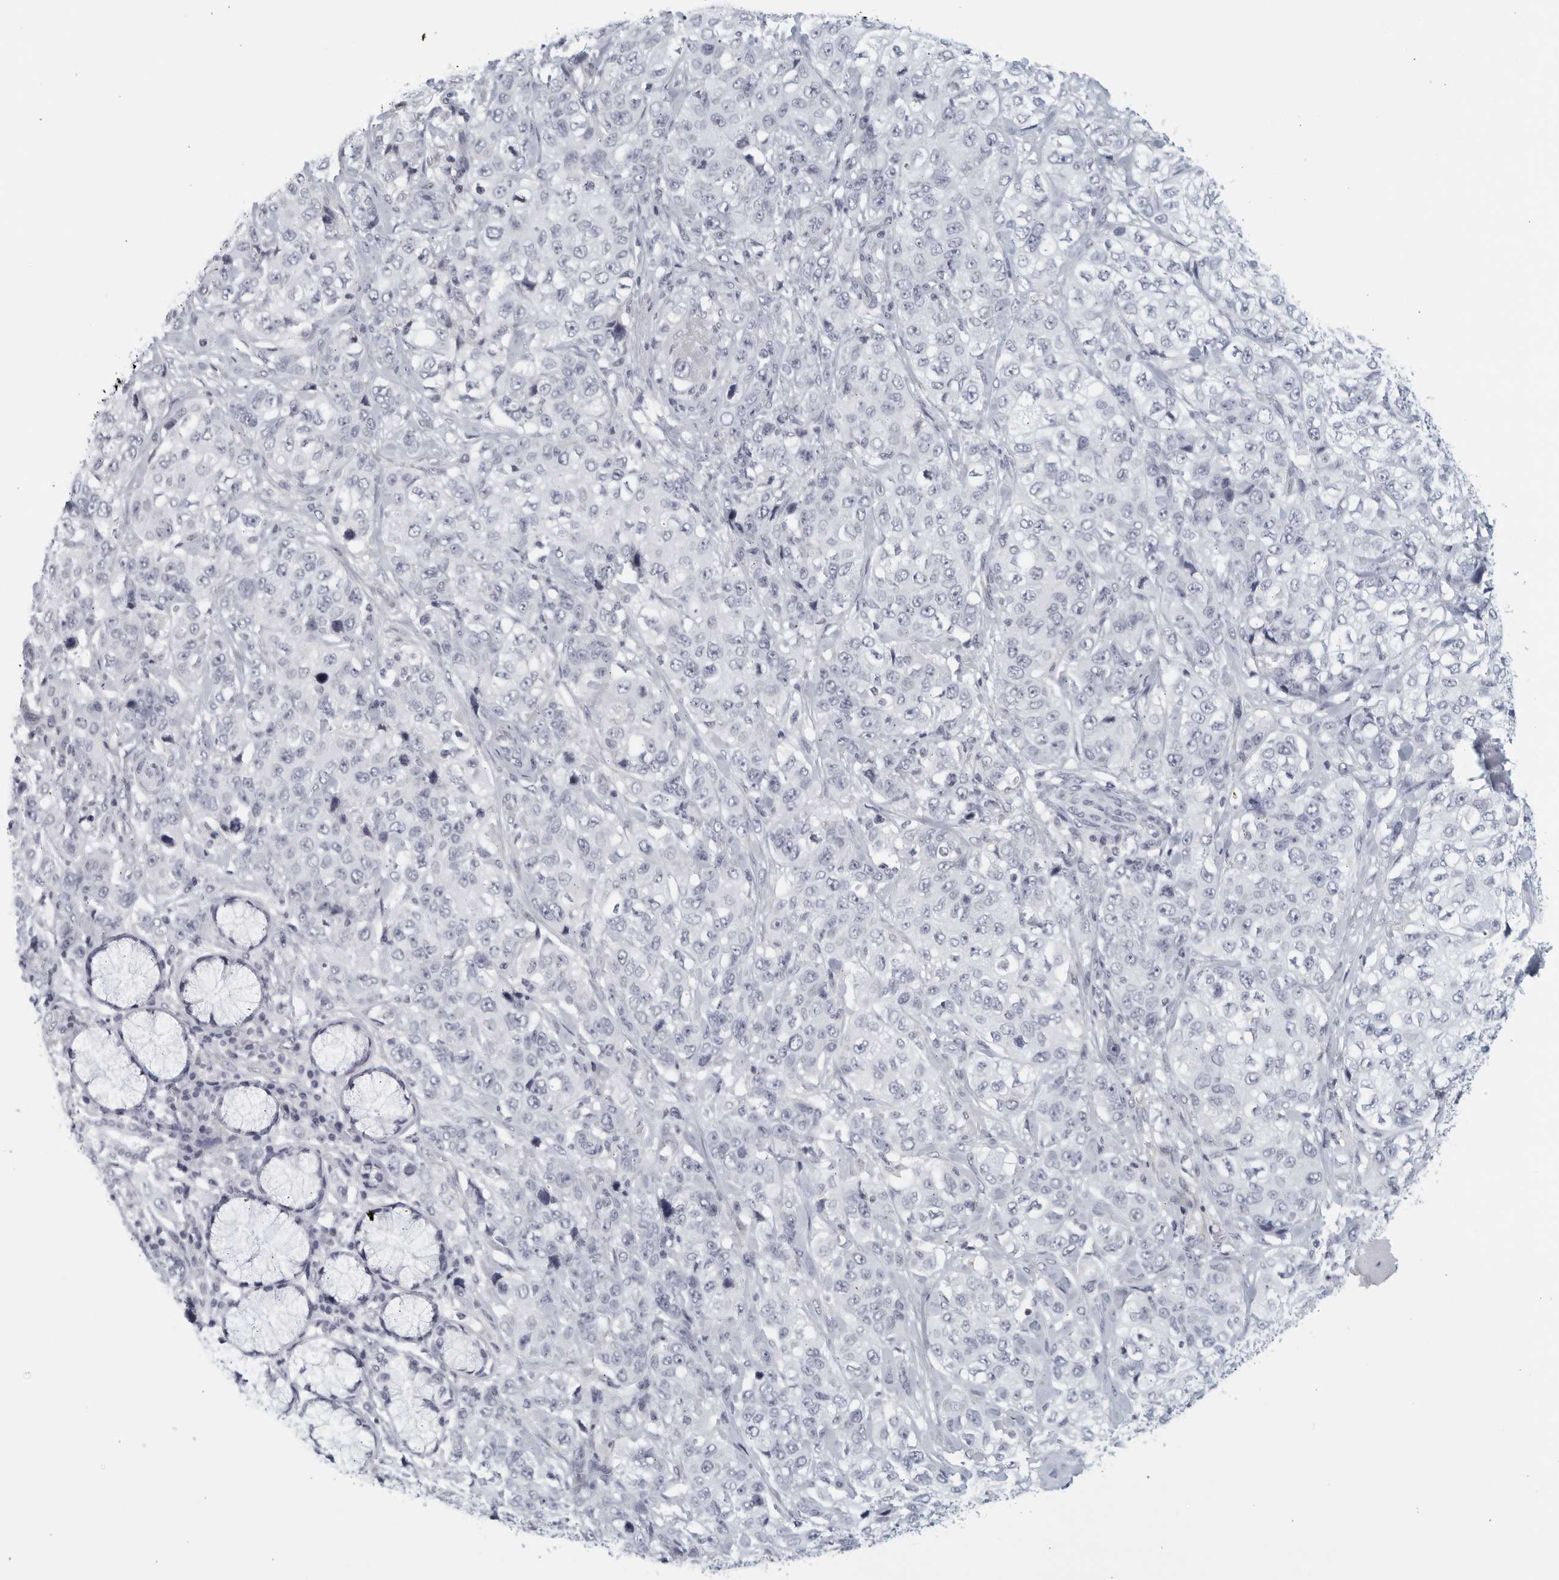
{"staining": {"intensity": "negative", "quantity": "none", "location": "none"}, "tissue": "stomach cancer", "cell_type": "Tumor cells", "image_type": "cancer", "snomed": [{"axis": "morphology", "description": "Adenocarcinoma, NOS"}, {"axis": "topography", "description": "Stomach"}], "caption": "IHC image of stomach cancer (adenocarcinoma) stained for a protein (brown), which displays no positivity in tumor cells. (Brightfield microscopy of DAB (3,3'-diaminobenzidine) immunohistochemistry at high magnification).", "gene": "MATN1", "patient": {"sex": "male", "age": 48}}